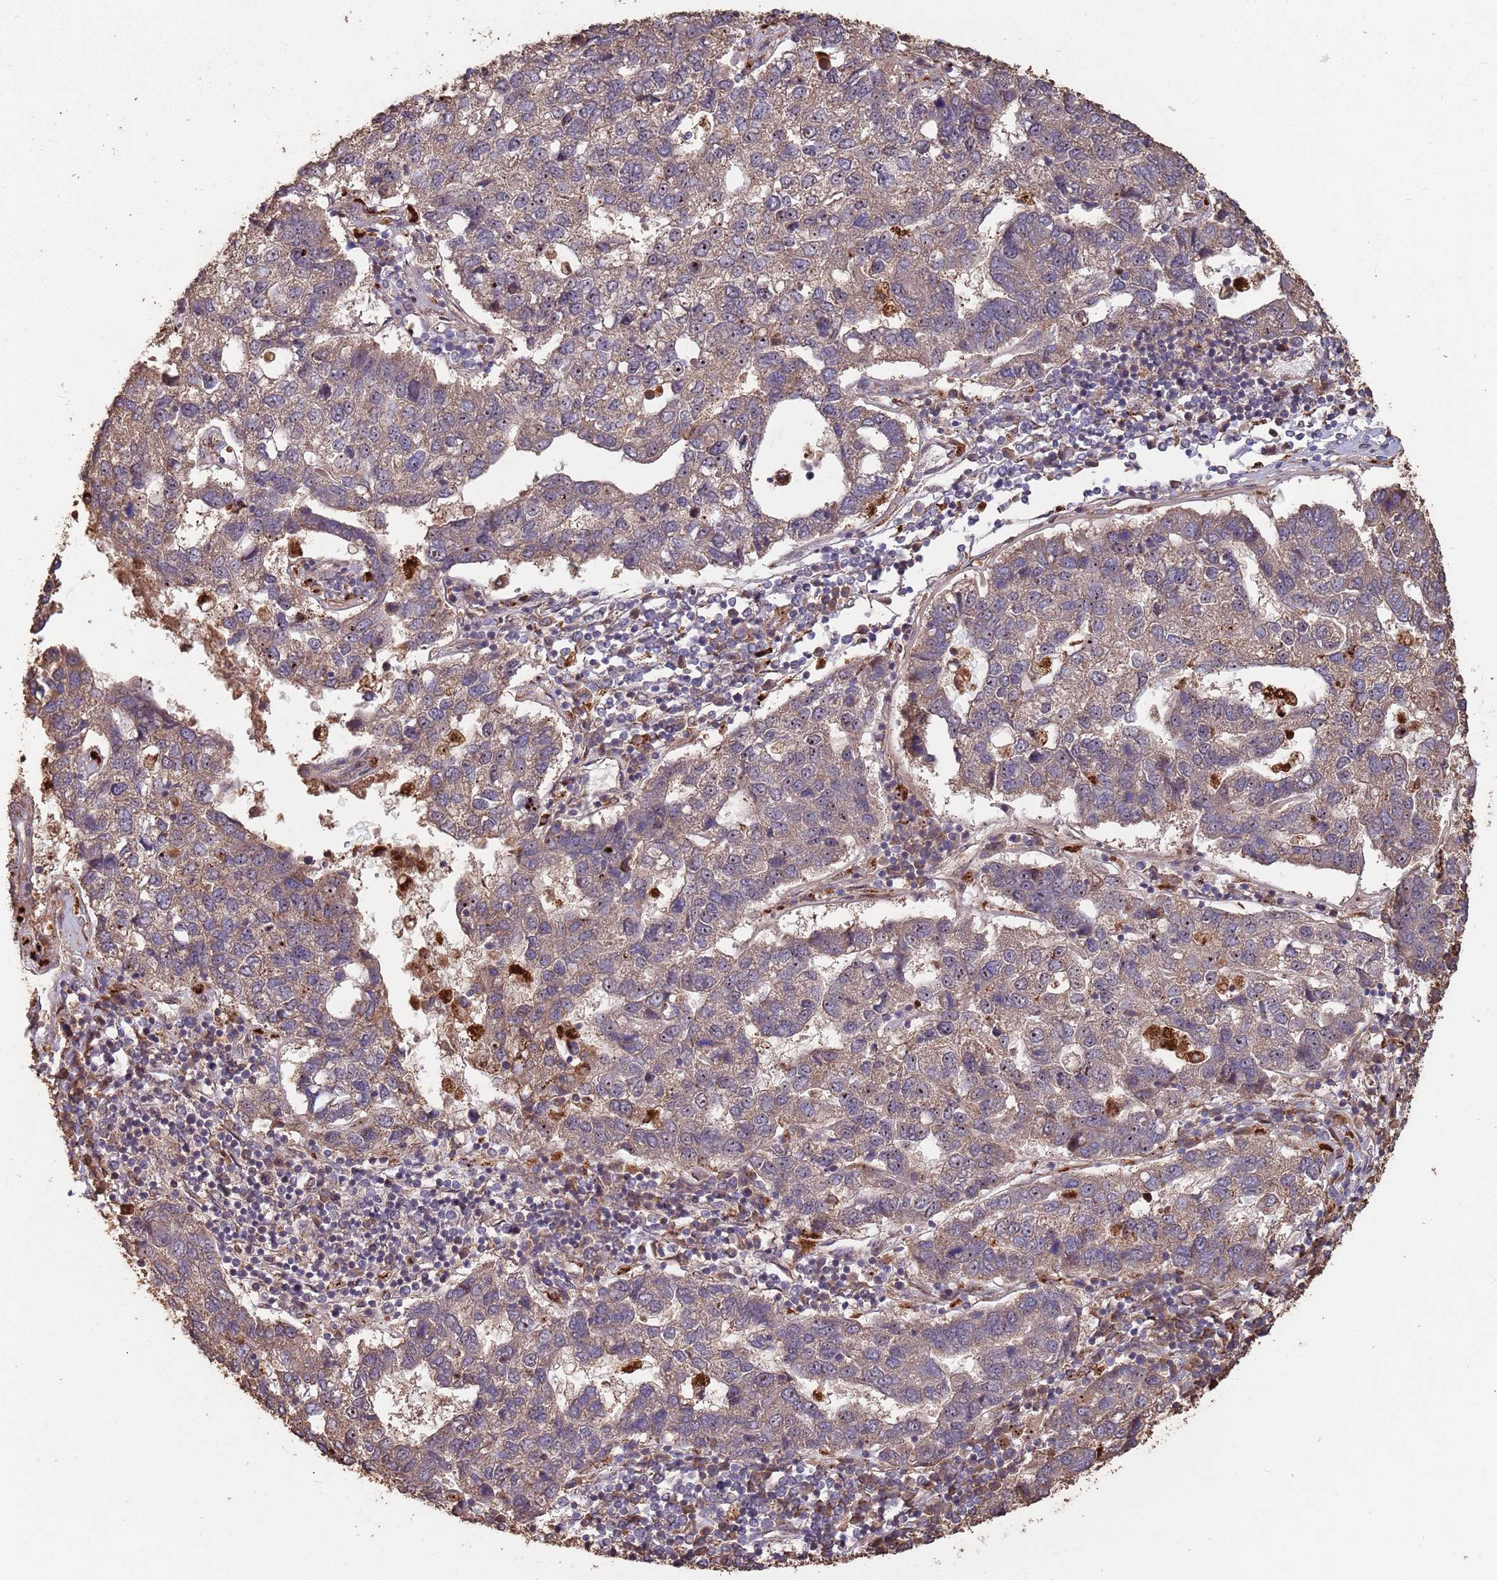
{"staining": {"intensity": "weak", "quantity": ">75%", "location": "cytoplasmic/membranous"}, "tissue": "pancreatic cancer", "cell_type": "Tumor cells", "image_type": "cancer", "snomed": [{"axis": "morphology", "description": "Adenocarcinoma, NOS"}, {"axis": "topography", "description": "Pancreas"}], "caption": "Protein staining of adenocarcinoma (pancreatic) tissue exhibits weak cytoplasmic/membranous staining in approximately >75% of tumor cells.", "gene": "ZNF428", "patient": {"sex": "female", "age": 61}}